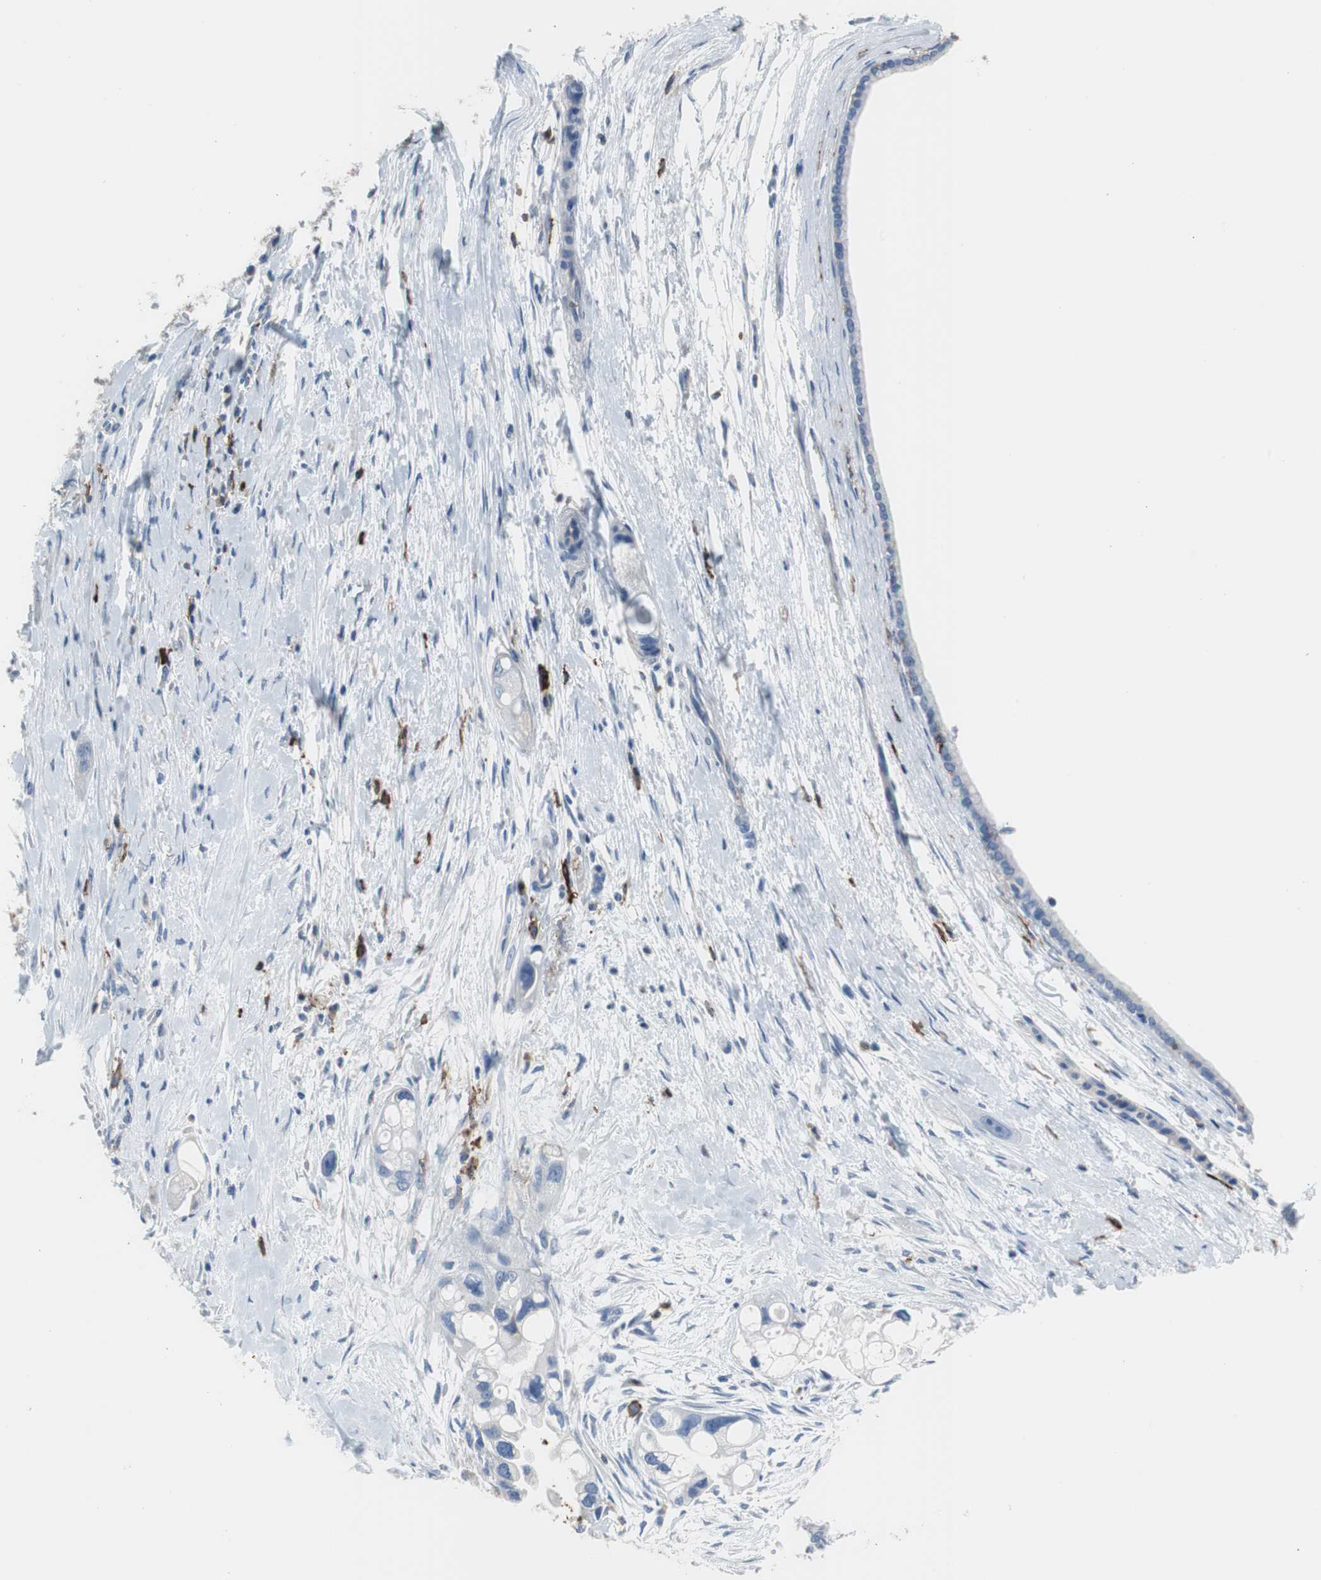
{"staining": {"intensity": "negative", "quantity": "none", "location": "none"}, "tissue": "pancreatic cancer", "cell_type": "Tumor cells", "image_type": "cancer", "snomed": [{"axis": "morphology", "description": "Adenocarcinoma, NOS"}, {"axis": "topography", "description": "Pancreas"}], "caption": "An immunohistochemistry micrograph of adenocarcinoma (pancreatic) is shown. There is no staining in tumor cells of adenocarcinoma (pancreatic).", "gene": "FCGR2B", "patient": {"sex": "female", "age": 77}}